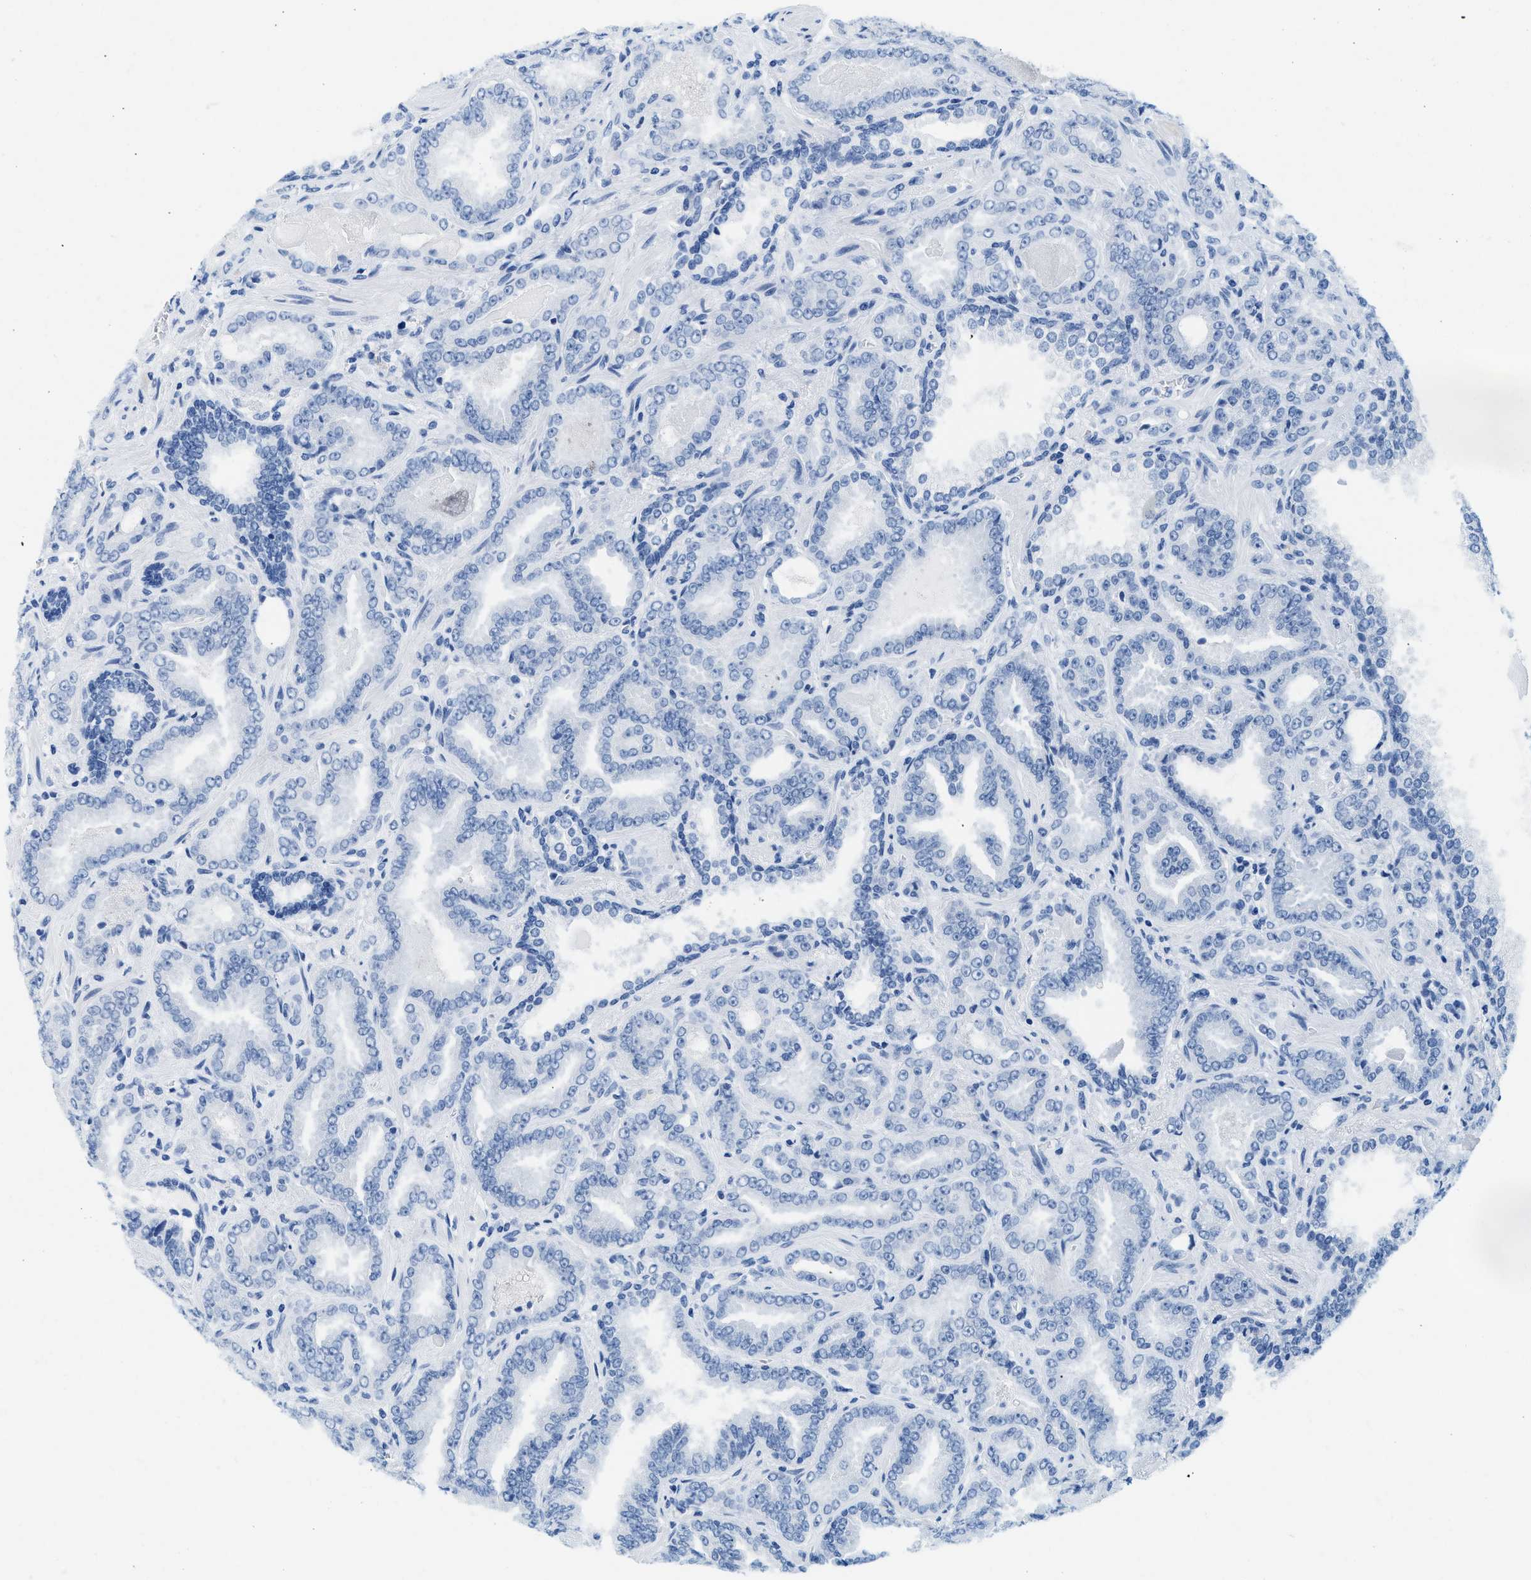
{"staining": {"intensity": "negative", "quantity": "none", "location": "none"}, "tissue": "prostate cancer", "cell_type": "Tumor cells", "image_type": "cancer", "snomed": [{"axis": "morphology", "description": "Adenocarcinoma, Low grade"}, {"axis": "topography", "description": "Prostate"}], "caption": "DAB immunohistochemical staining of prostate cancer shows no significant staining in tumor cells. (Immunohistochemistry (ihc), brightfield microscopy, high magnification).", "gene": "GSN", "patient": {"sex": "male", "age": 60}}